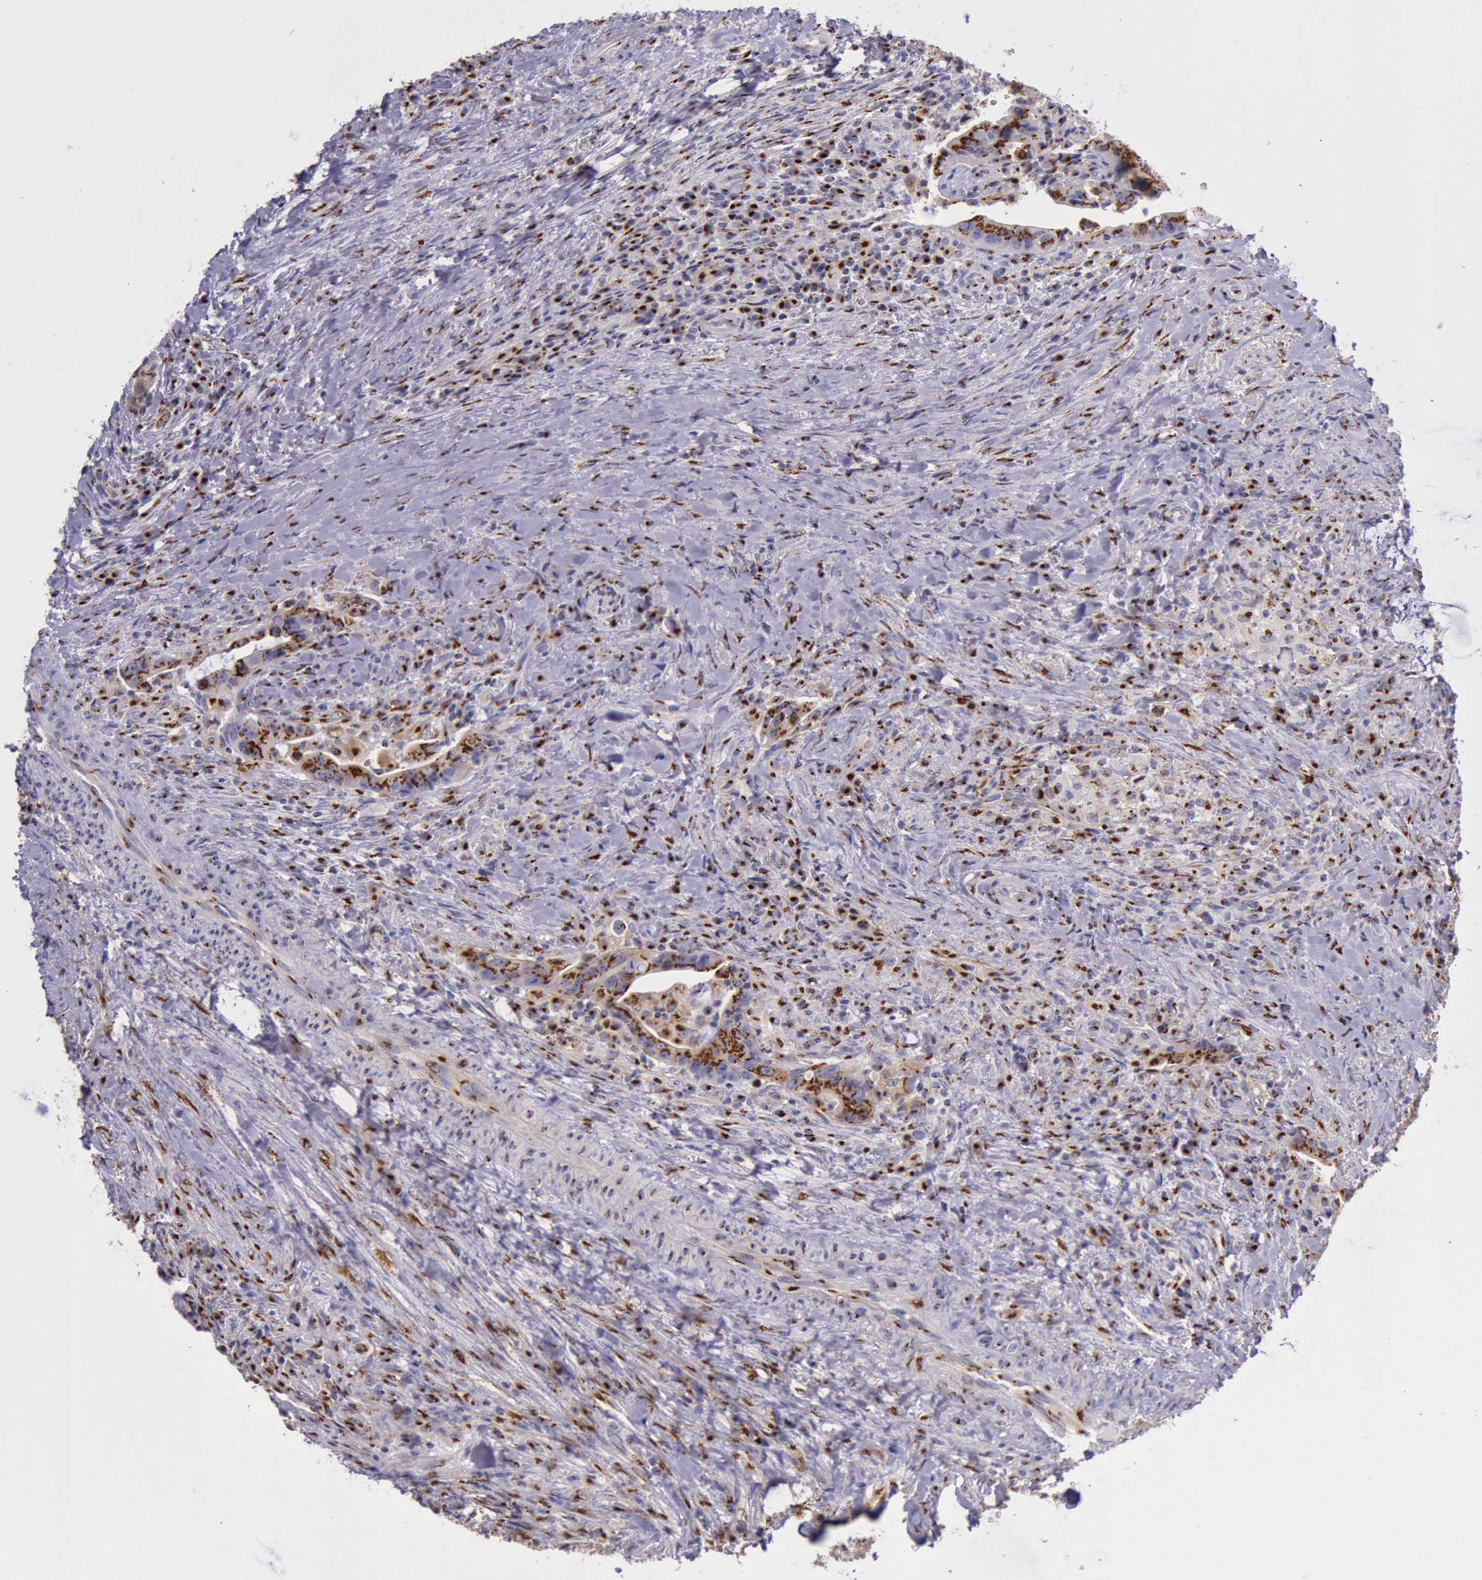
{"staining": {"intensity": "strong", "quantity": ">75%", "location": "cytoplasmic/membranous"}, "tissue": "colorectal cancer", "cell_type": "Tumor cells", "image_type": "cancer", "snomed": [{"axis": "morphology", "description": "Adenocarcinoma, NOS"}, {"axis": "topography", "description": "Rectum"}], "caption": "Immunohistochemistry photomicrograph of adenocarcinoma (colorectal) stained for a protein (brown), which exhibits high levels of strong cytoplasmic/membranous expression in about >75% of tumor cells.", "gene": "GOLGA5", "patient": {"sex": "female", "age": 71}}